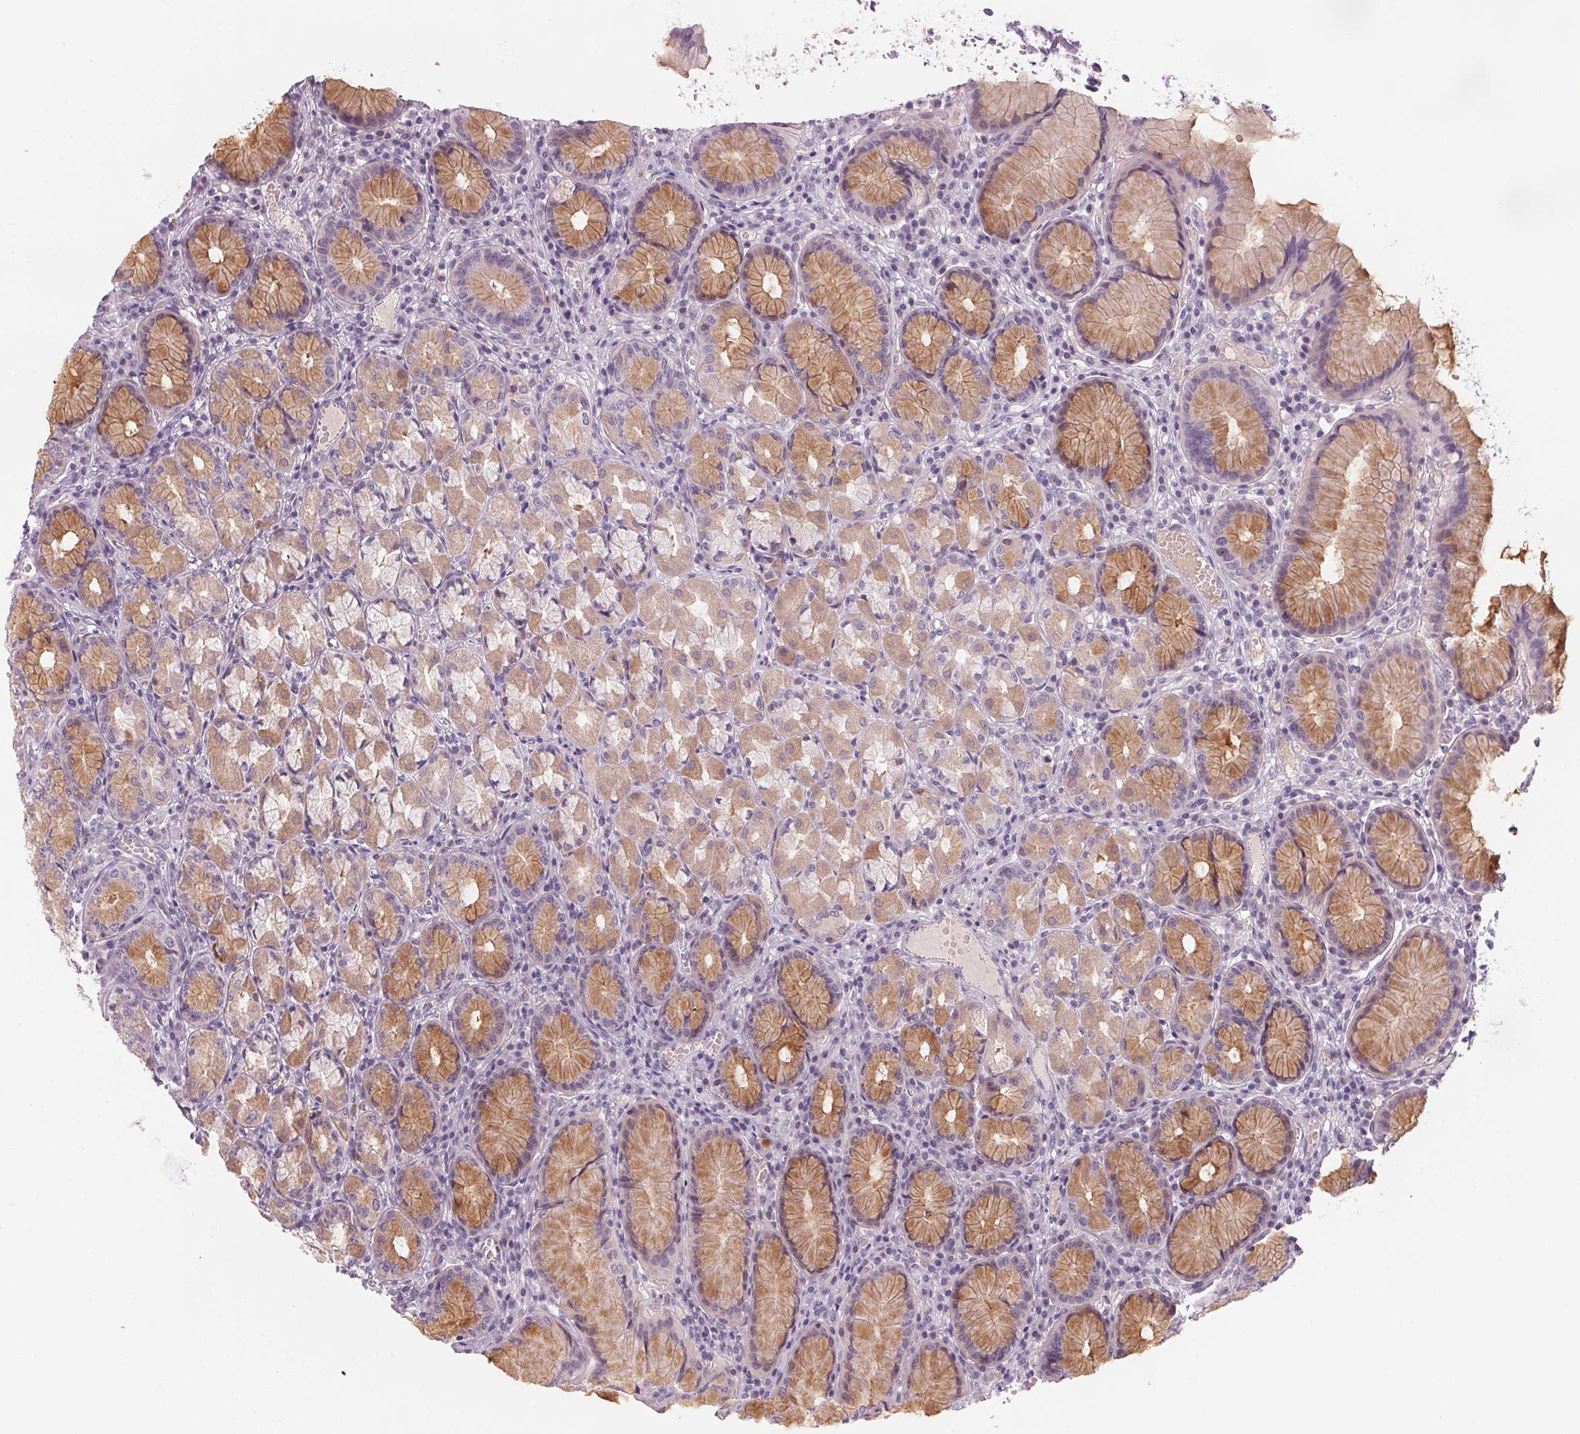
{"staining": {"intensity": "moderate", "quantity": "25%-75%", "location": "cytoplasmic/membranous"}, "tissue": "stomach", "cell_type": "Glandular cells", "image_type": "normal", "snomed": [{"axis": "morphology", "description": "Normal tissue, NOS"}, {"axis": "topography", "description": "Stomach"}], "caption": "Immunohistochemical staining of unremarkable stomach demonstrates medium levels of moderate cytoplasmic/membranous expression in approximately 25%-75% of glandular cells. The protein is stained brown, and the nuclei are stained in blue (DAB (3,3'-diaminobenzidine) IHC with brightfield microscopy, high magnification).", "gene": "ADAM20", "patient": {"sex": "male", "age": 55}}